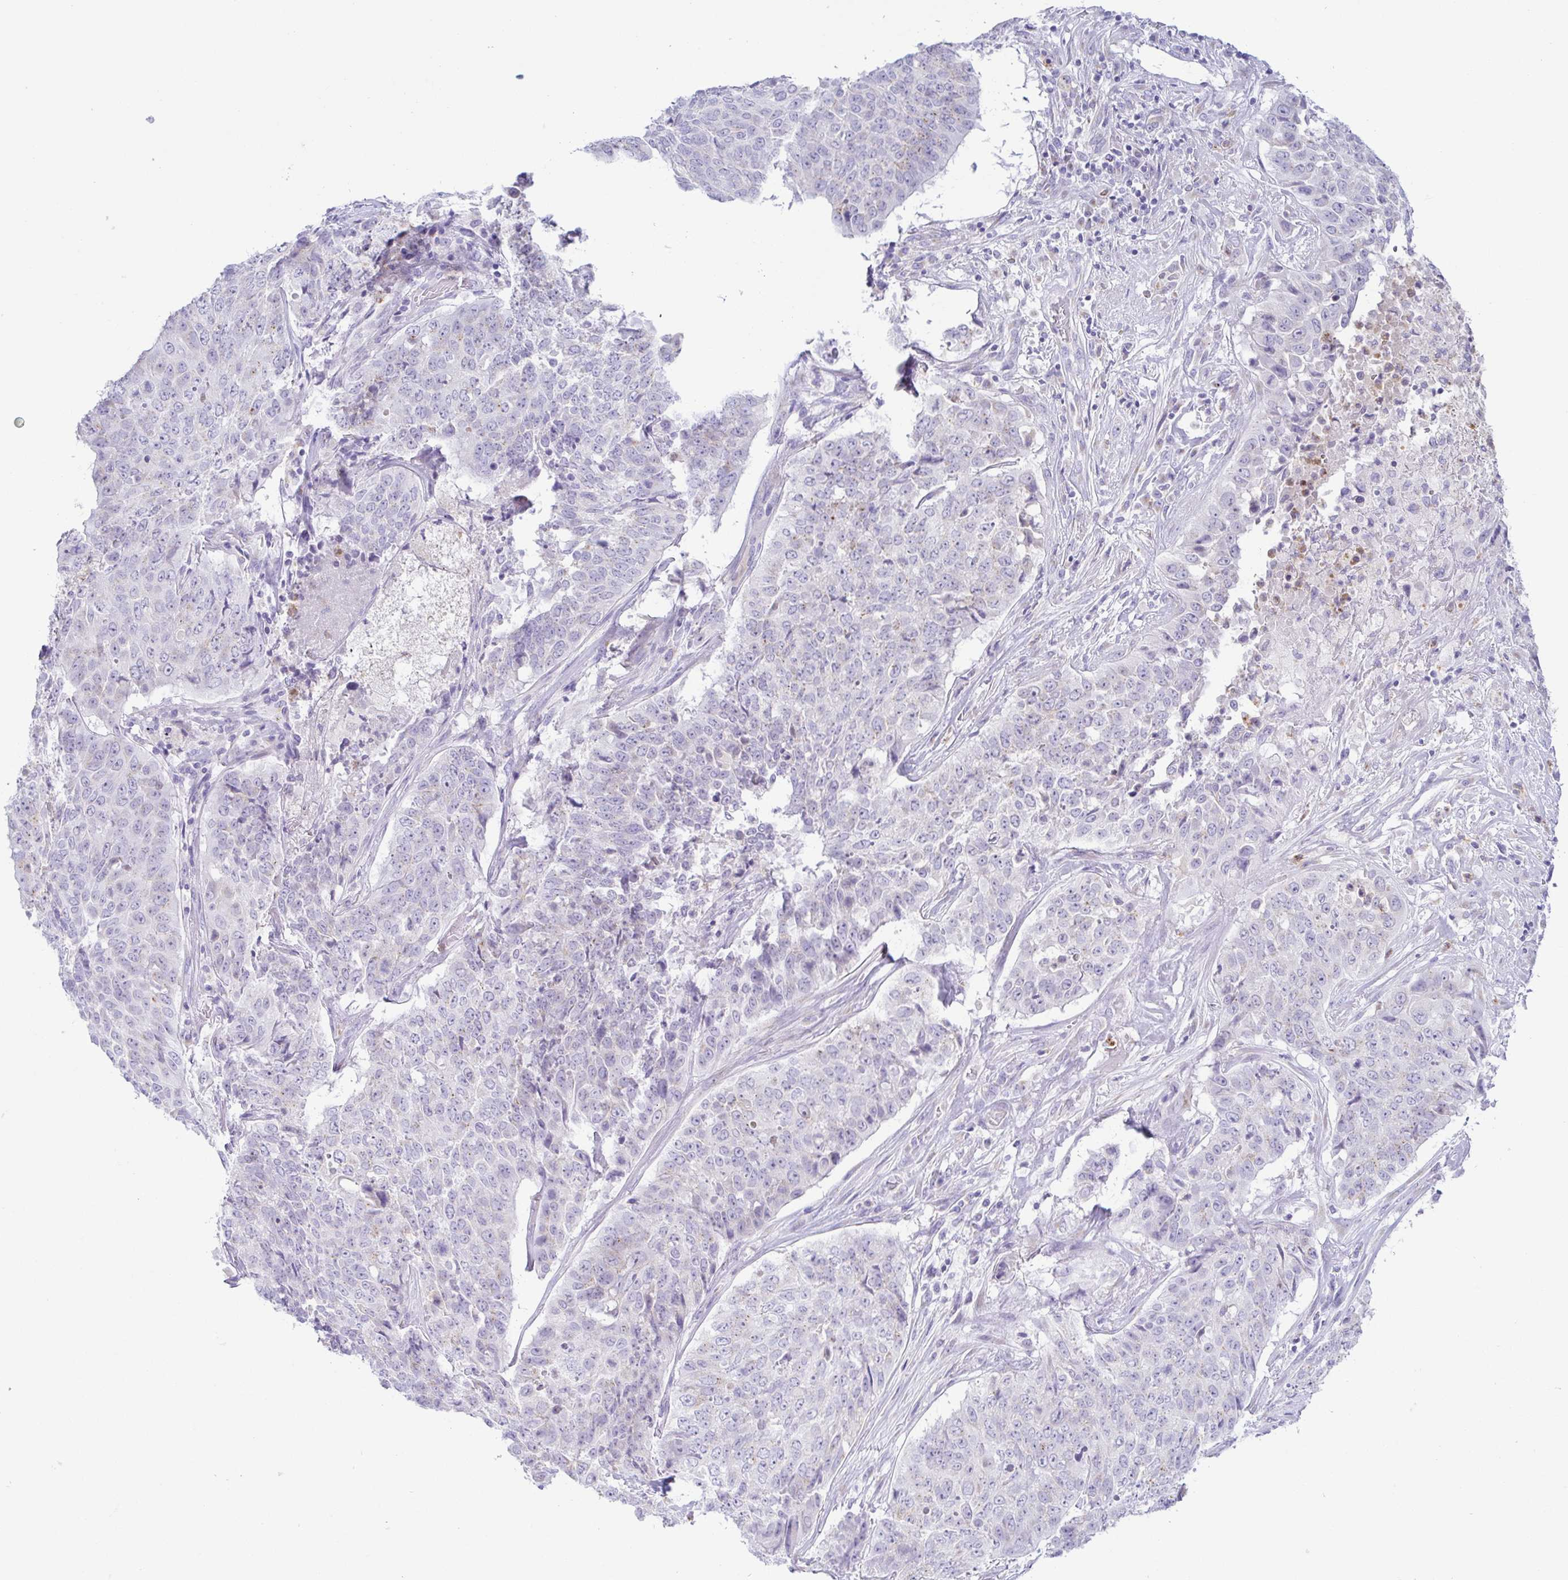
{"staining": {"intensity": "negative", "quantity": "none", "location": "none"}, "tissue": "lung cancer", "cell_type": "Tumor cells", "image_type": "cancer", "snomed": [{"axis": "morphology", "description": "Normal tissue, NOS"}, {"axis": "morphology", "description": "Squamous cell carcinoma, NOS"}, {"axis": "topography", "description": "Bronchus"}, {"axis": "topography", "description": "Lung"}], "caption": "Immunohistochemistry (IHC) micrograph of human lung cancer (squamous cell carcinoma) stained for a protein (brown), which exhibits no staining in tumor cells.", "gene": "AZU1", "patient": {"sex": "male", "age": 64}}